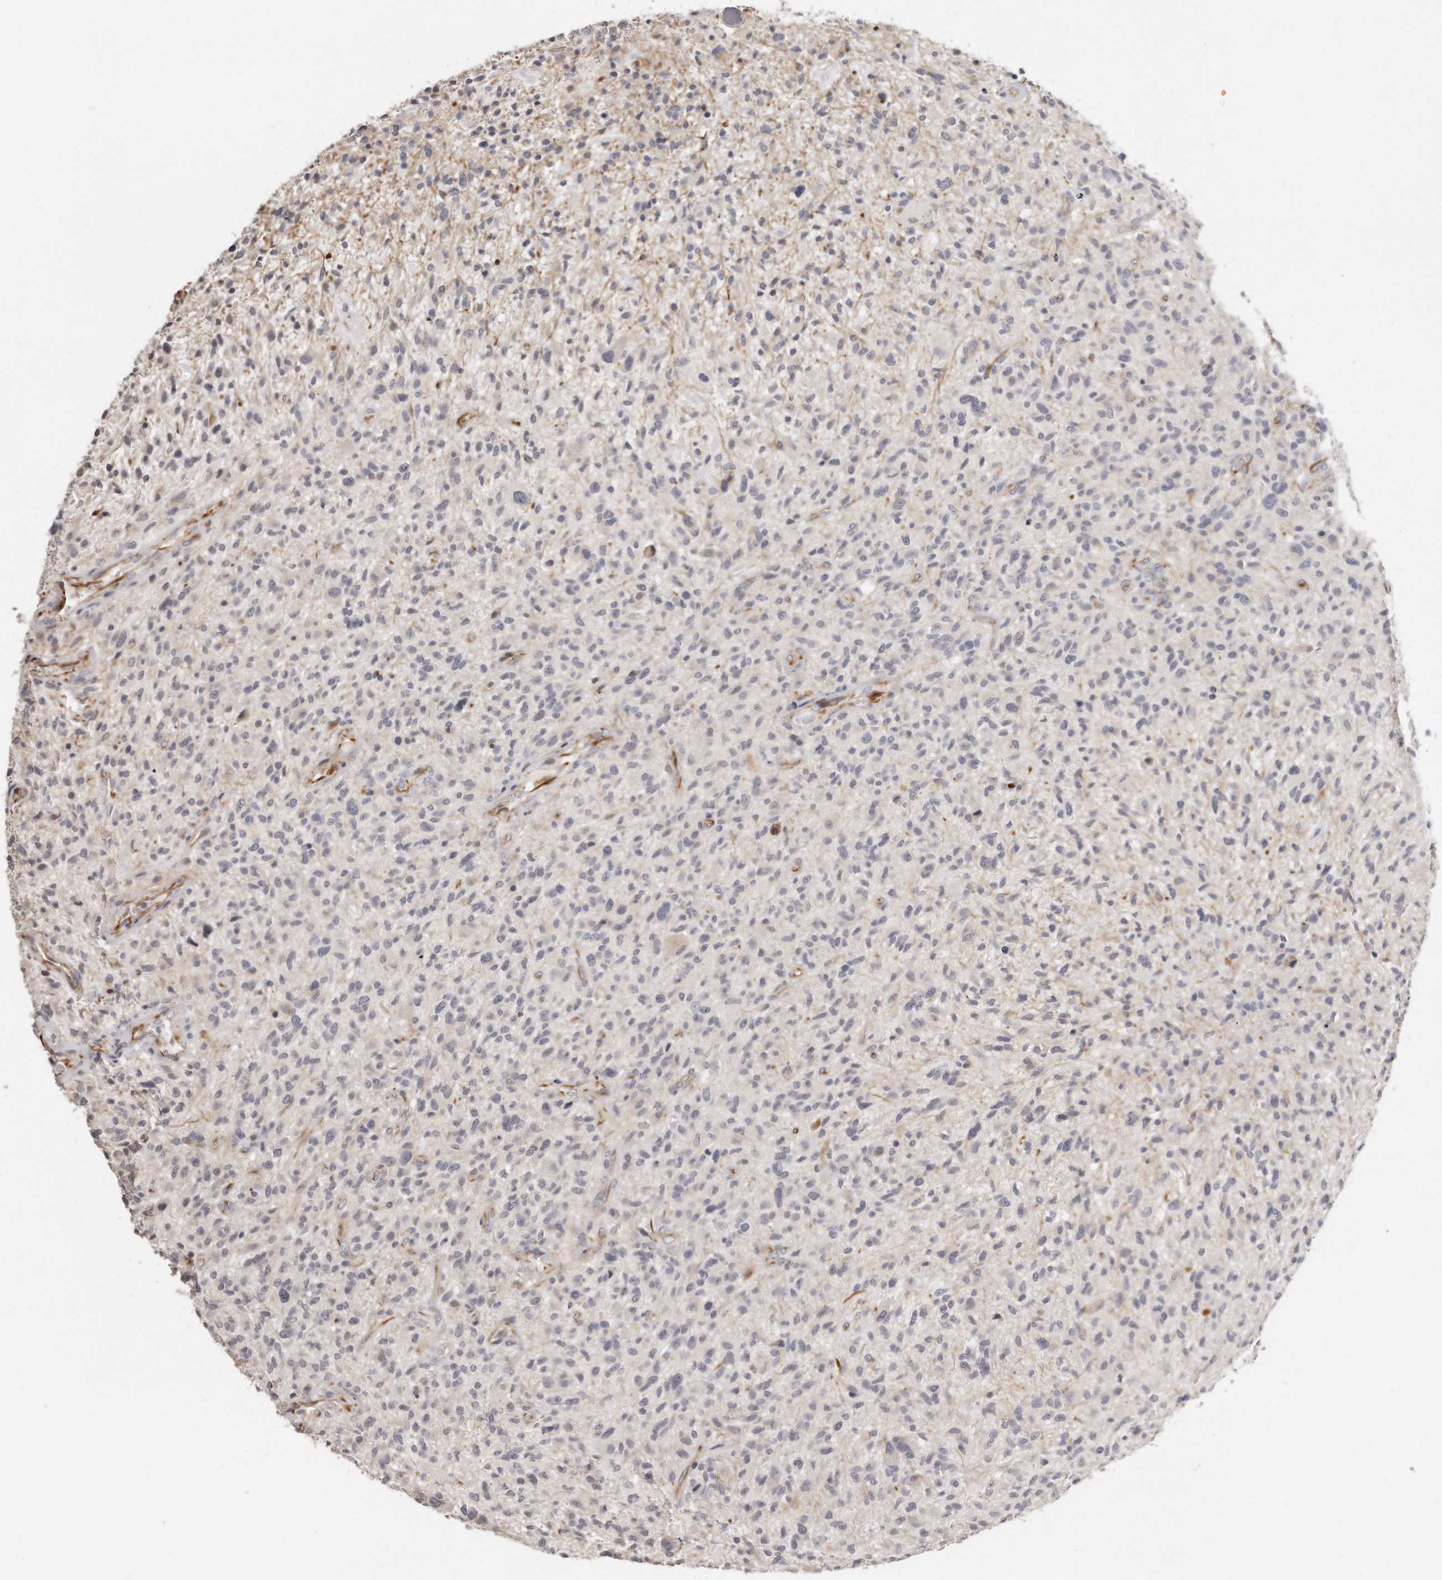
{"staining": {"intensity": "negative", "quantity": "none", "location": "none"}, "tissue": "glioma", "cell_type": "Tumor cells", "image_type": "cancer", "snomed": [{"axis": "morphology", "description": "Glioma, malignant, High grade"}, {"axis": "topography", "description": "Brain"}], "caption": "This is an immunohistochemistry photomicrograph of glioma. There is no staining in tumor cells.", "gene": "ZYG11A", "patient": {"sex": "male", "age": 47}}